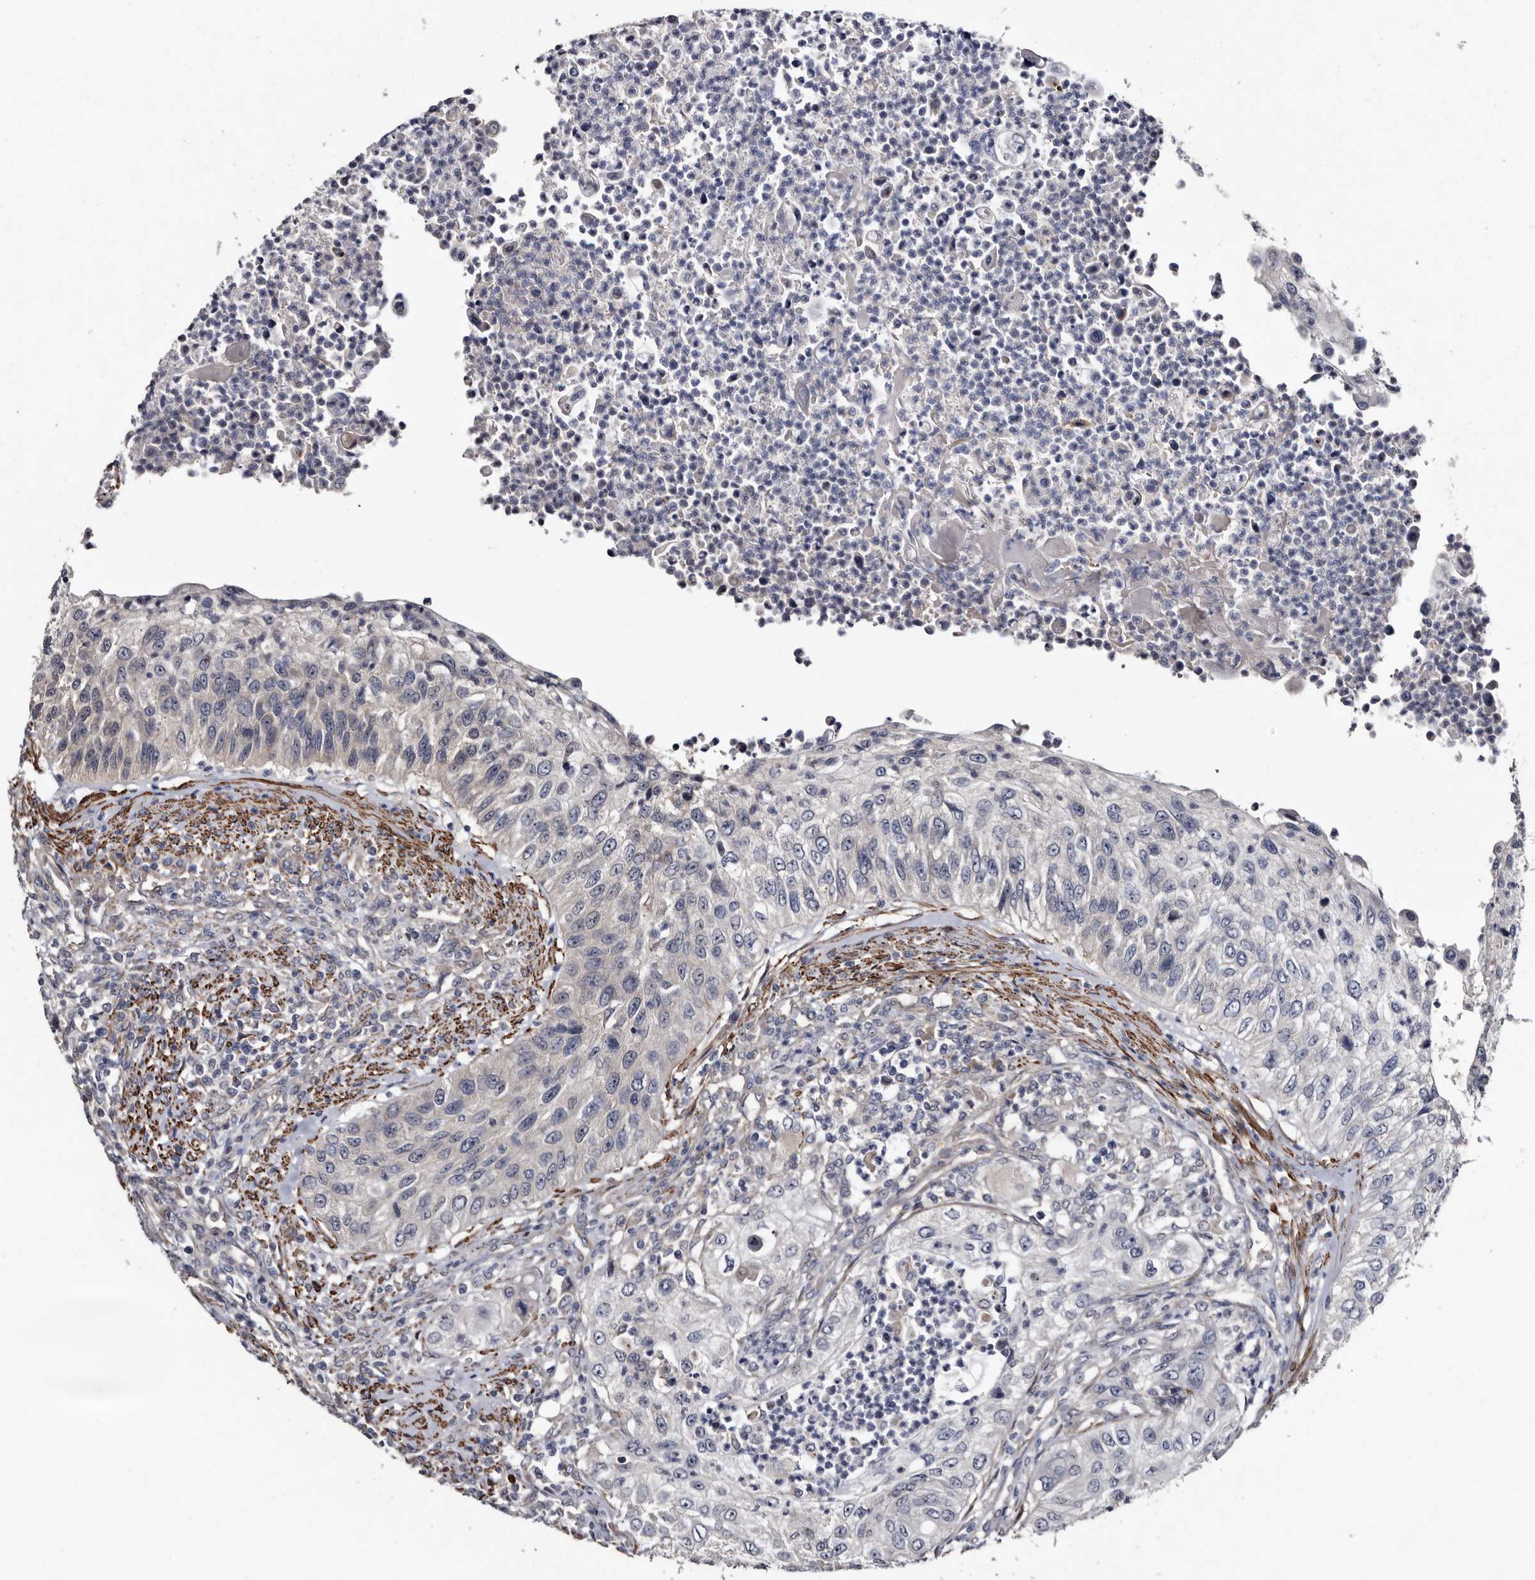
{"staining": {"intensity": "negative", "quantity": "none", "location": "none"}, "tissue": "urothelial cancer", "cell_type": "Tumor cells", "image_type": "cancer", "snomed": [{"axis": "morphology", "description": "Urothelial carcinoma, High grade"}, {"axis": "topography", "description": "Urinary bladder"}], "caption": "Tumor cells show no significant expression in urothelial cancer. (DAB immunohistochemistry (IHC) with hematoxylin counter stain).", "gene": "IARS1", "patient": {"sex": "female", "age": 60}}